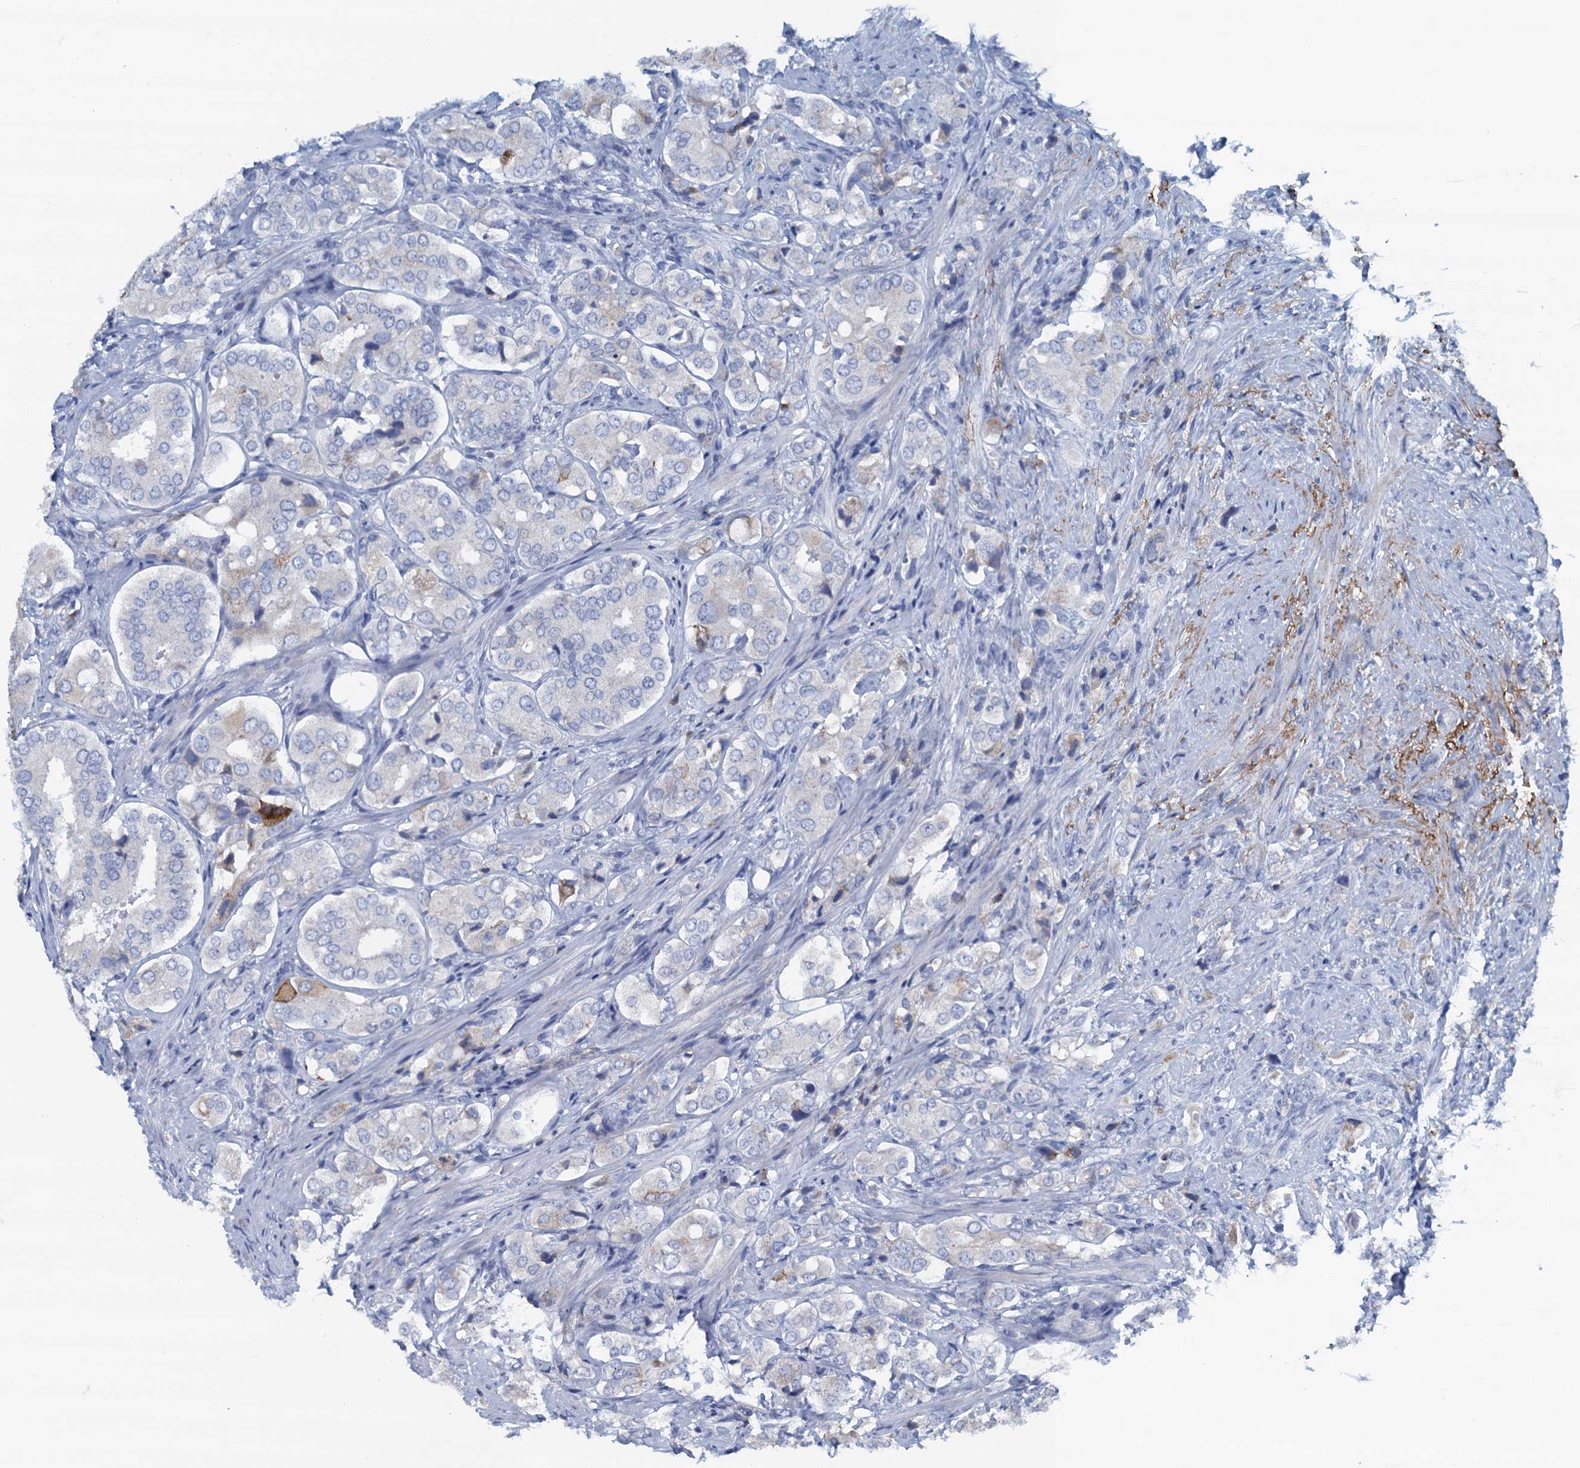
{"staining": {"intensity": "negative", "quantity": "none", "location": "none"}, "tissue": "prostate cancer", "cell_type": "Tumor cells", "image_type": "cancer", "snomed": [{"axis": "morphology", "description": "Adenocarcinoma, High grade"}, {"axis": "topography", "description": "Prostate"}], "caption": "An immunohistochemistry histopathology image of prostate cancer is shown. There is no staining in tumor cells of prostate cancer.", "gene": "C10orf88", "patient": {"sex": "male", "age": 65}}